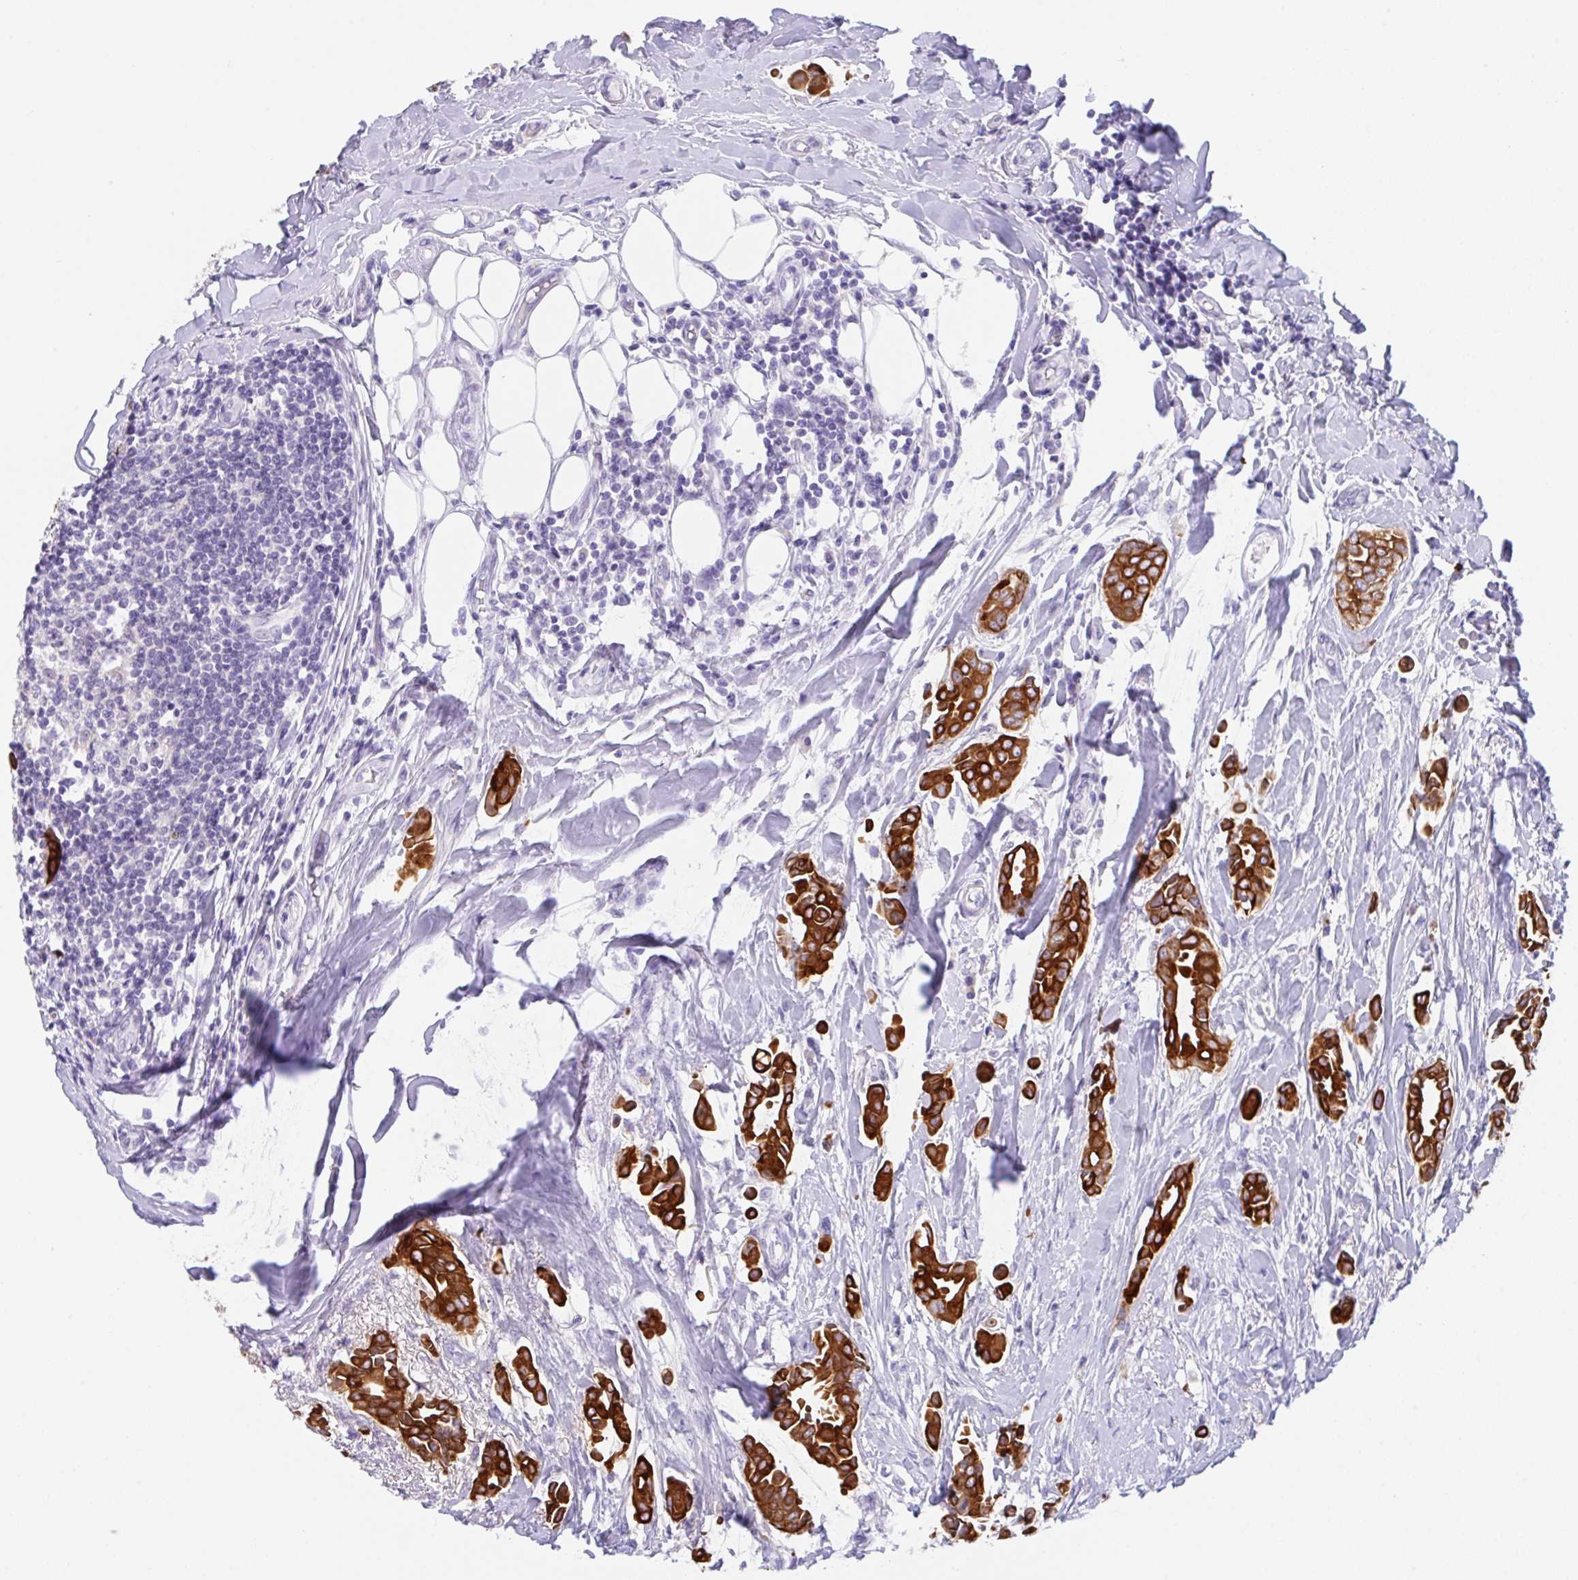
{"staining": {"intensity": "strong", "quantity": ">75%", "location": "cytoplasmic/membranous"}, "tissue": "breast cancer", "cell_type": "Tumor cells", "image_type": "cancer", "snomed": [{"axis": "morphology", "description": "Duct carcinoma"}, {"axis": "topography", "description": "Breast"}], "caption": "A brown stain labels strong cytoplasmic/membranous staining of a protein in human breast cancer (intraductal carcinoma) tumor cells.", "gene": "TRAF4", "patient": {"sex": "female", "age": 64}}